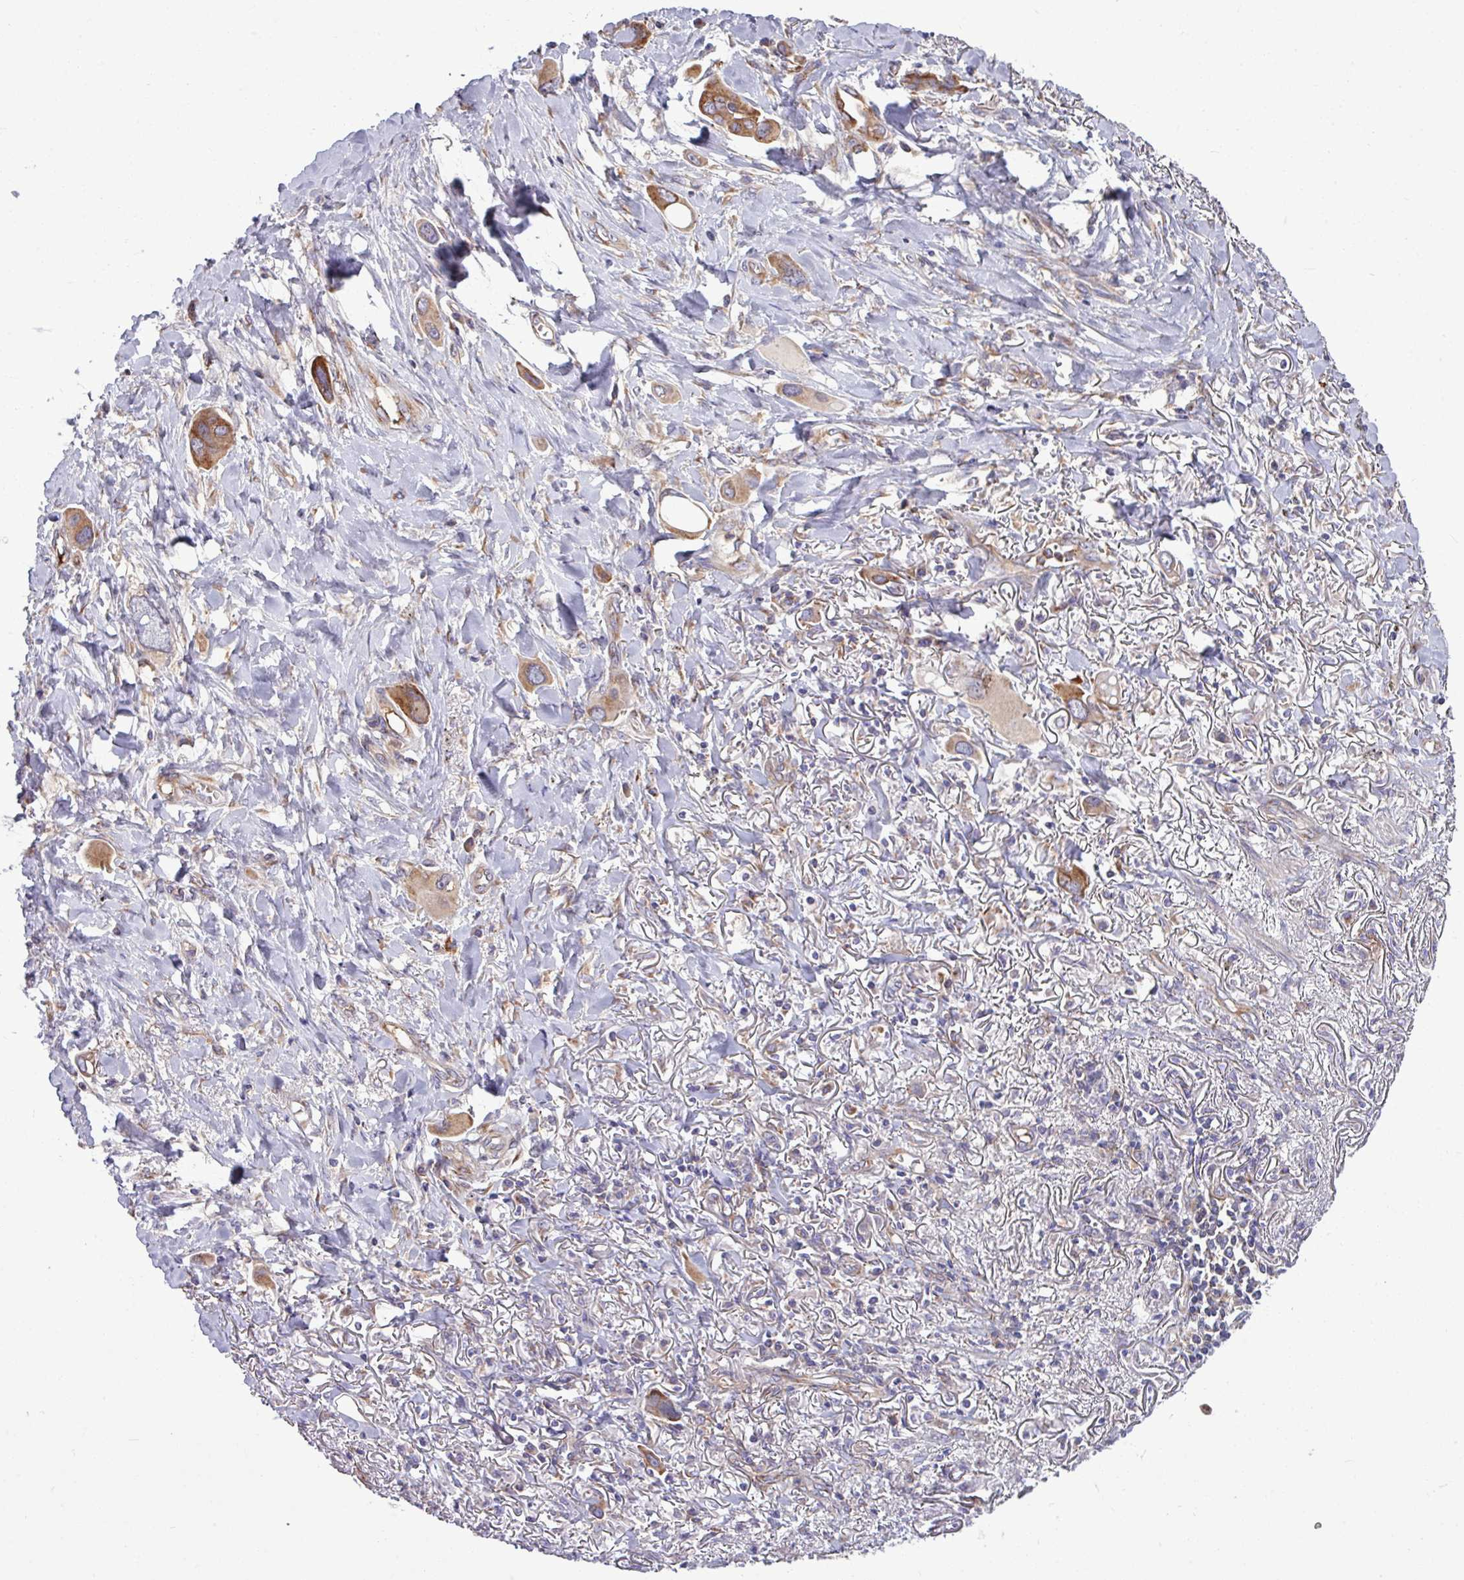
{"staining": {"intensity": "moderate", "quantity": ">75%", "location": "cytoplasmic/membranous"}, "tissue": "lung cancer", "cell_type": "Tumor cells", "image_type": "cancer", "snomed": [{"axis": "morphology", "description": "Adenocarcinoma, NOS"}, {"axis": "topography", "description": "Lung"}], "caption": "Approximately >75% of tumor cells in lung cancer exhibit moderate cytoplasmic/membranous protein expression as visualized by brown immunohistochemical staining.", "gene": "LSM12", "patient": {"sex": "male", "age": 76}}